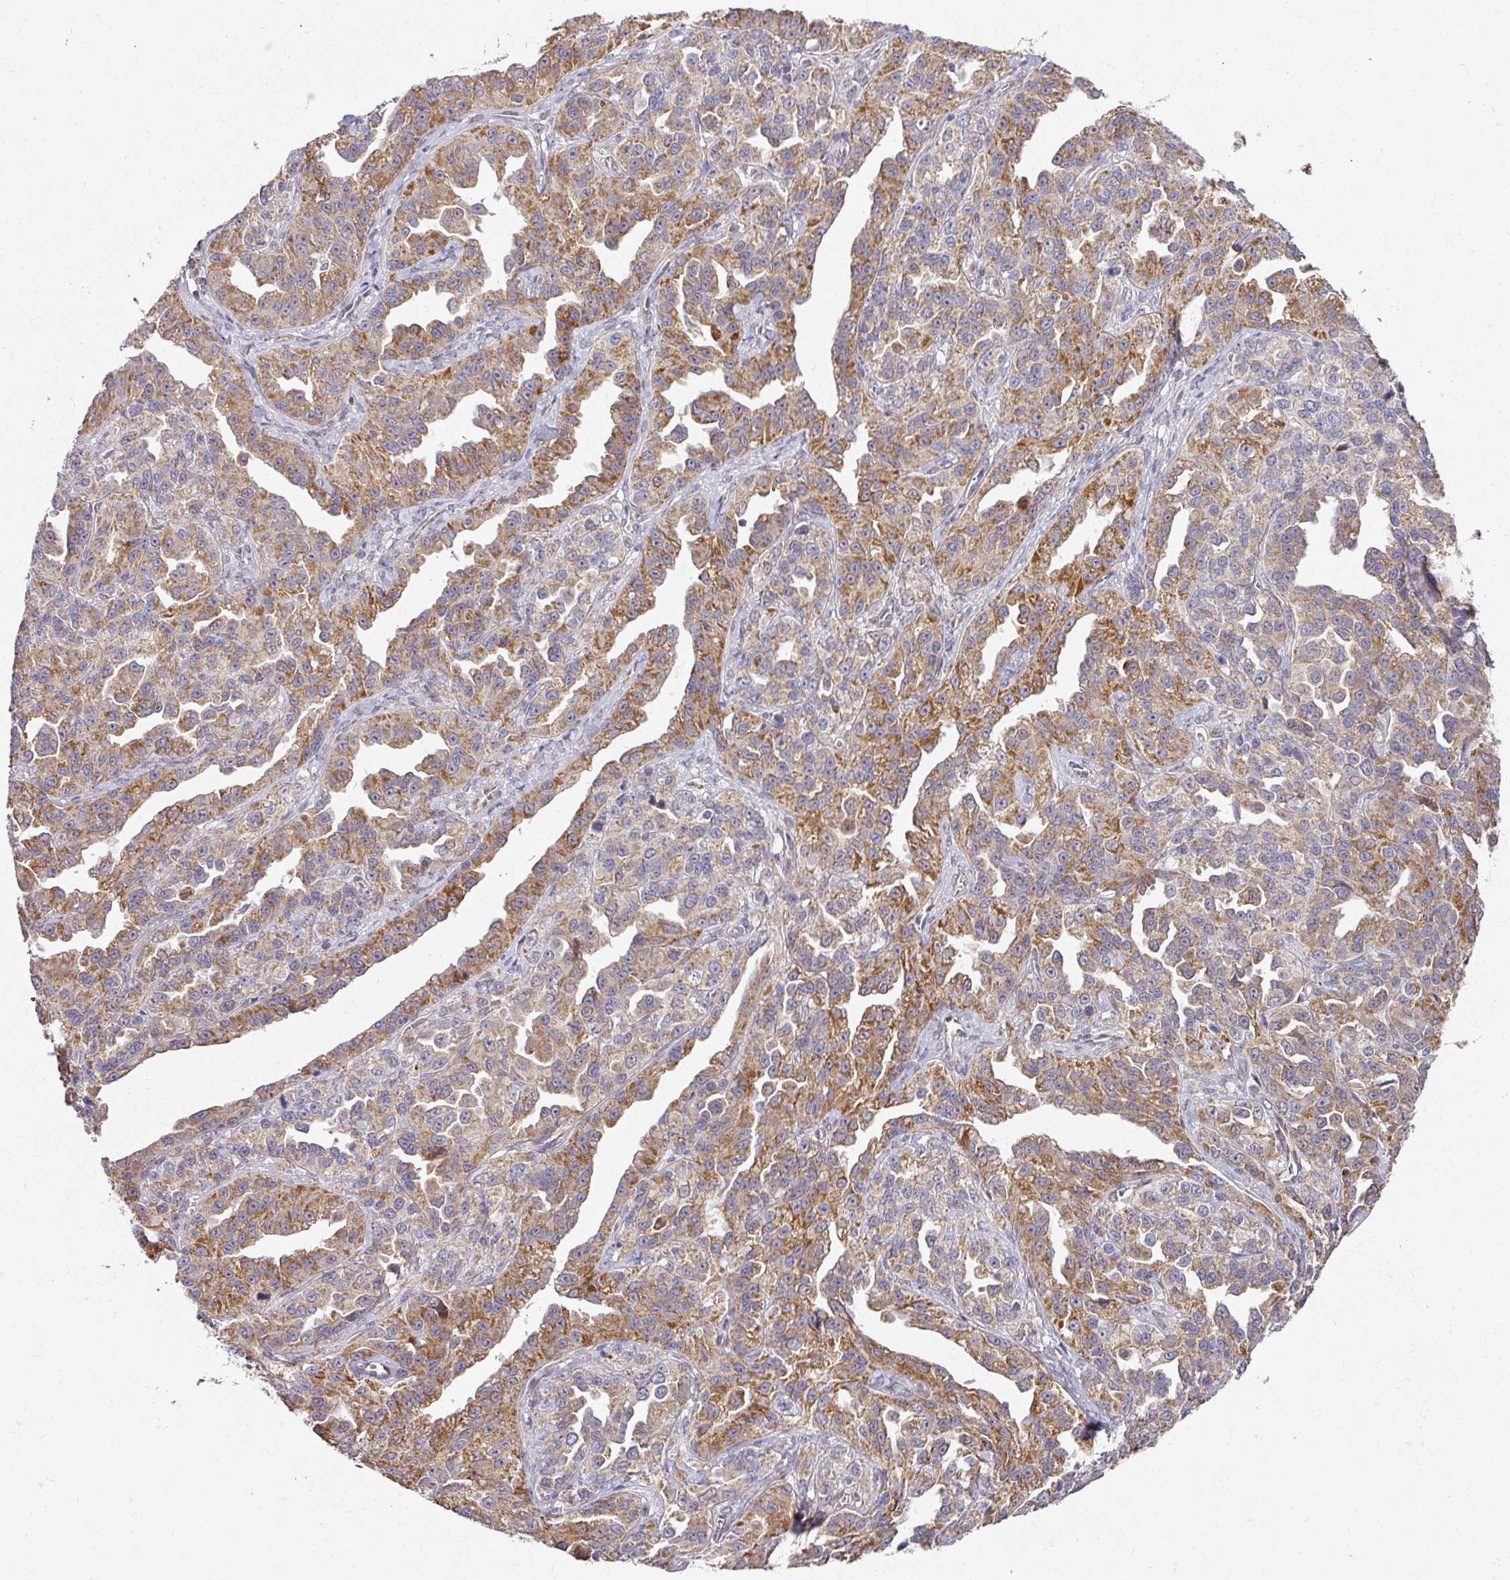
{"staining": {"intensity": "moderate", "quantity": ">75%", "location": "cytoplasmic/membranous"}, "tissue": "ovarian cancer", "cell_type": "Tumor cells", "image_type": "cancer", "snomed": [{"axis": "morphology", "description": "Cystadenocarcinoma, serous, NOS"}, {"axis": "topography", "description": "Ovary"}], "caption": "Protein staining demonstrates moderate cytoplasmic/membranous expression in approximately >75% of tumor cells in ovarian serous cystadenocarcinoma.", "gene": "STK35", "patient": {"sex": "female", "age": 75}}